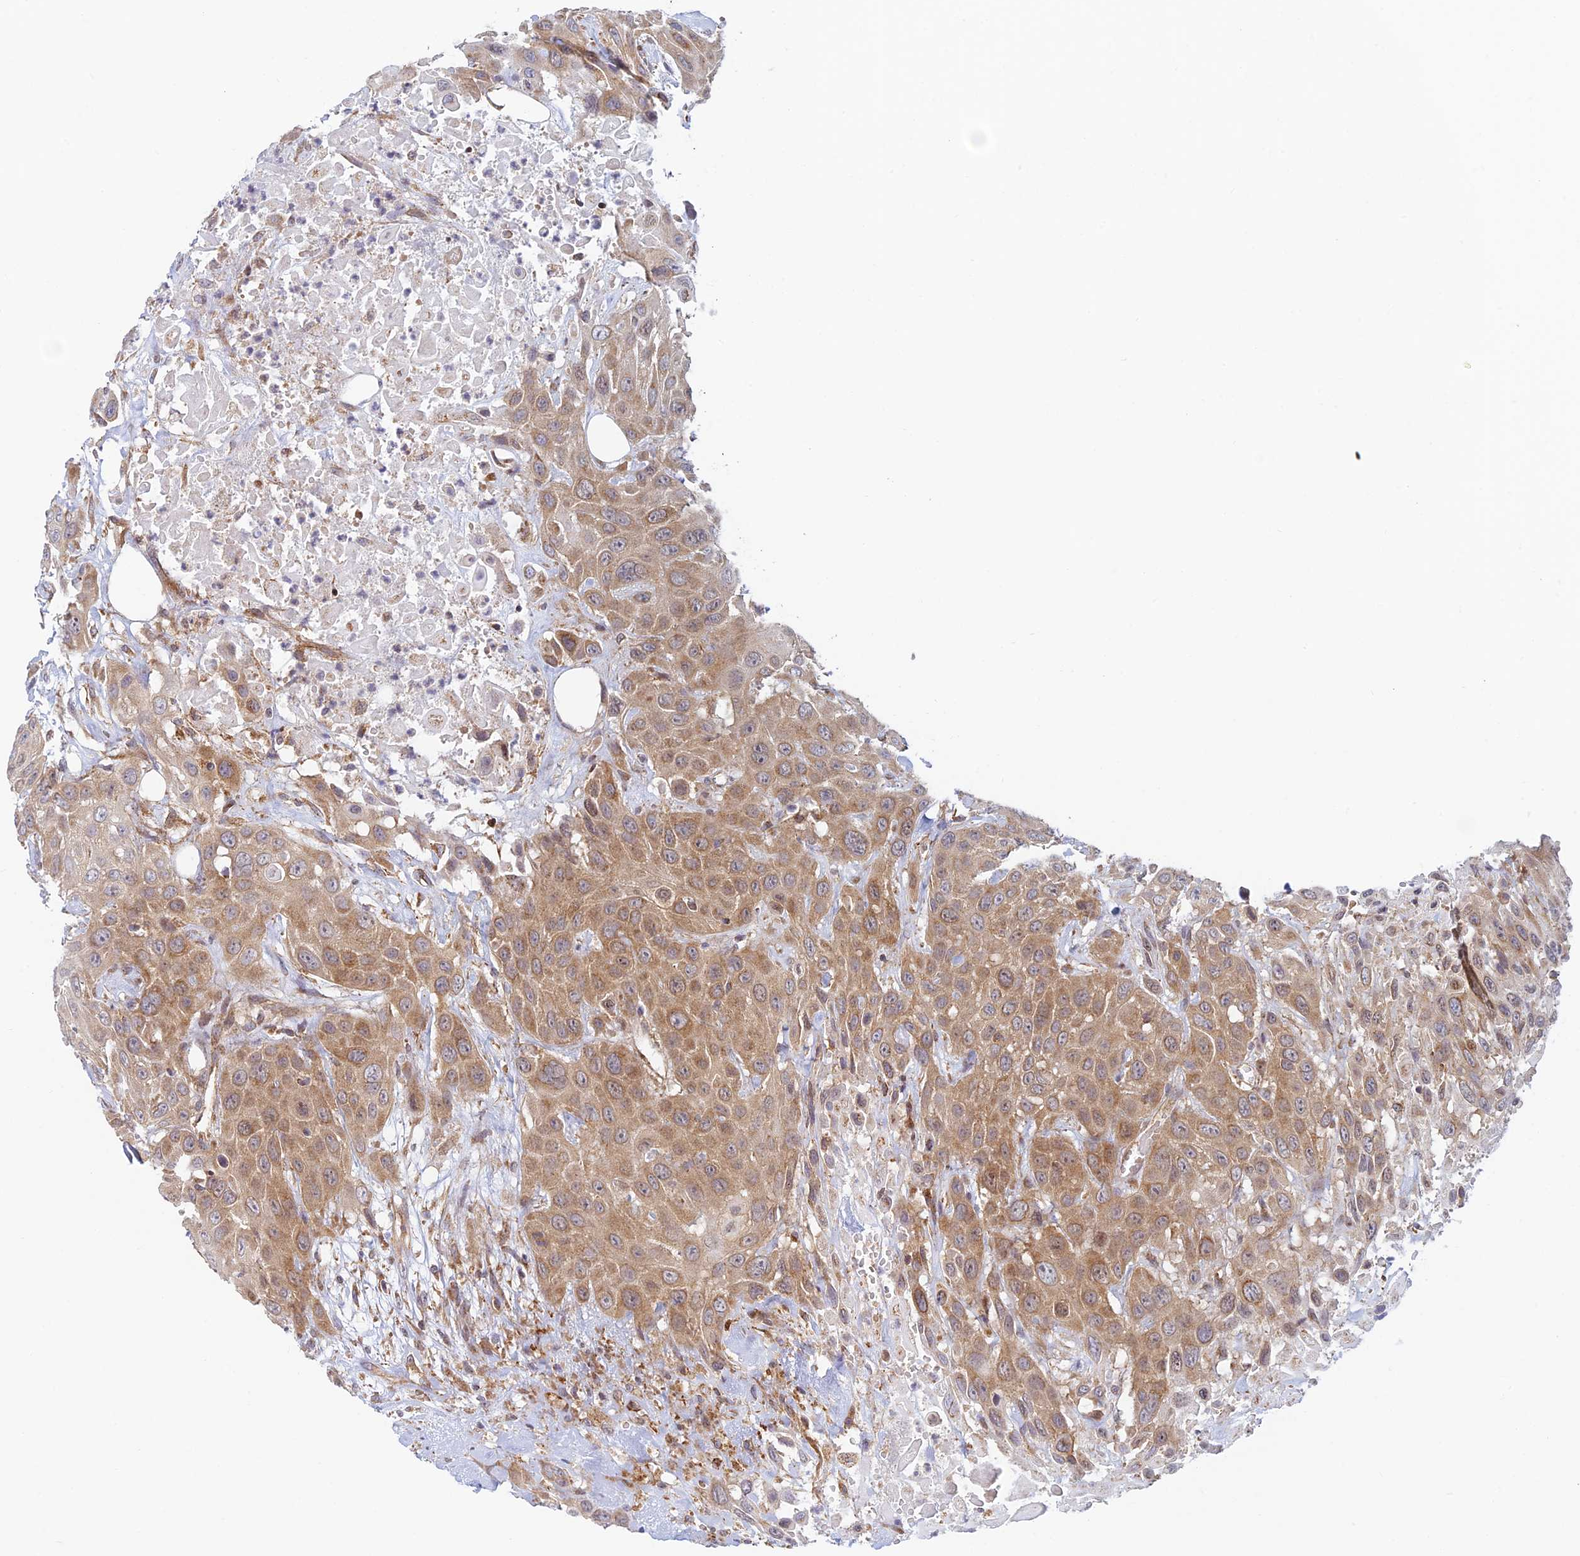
{"staining": {"intensity": "moderate", "quantity": ">75%", "location": "cytoplasmic/membranous"}, "tissue": "head and neck cancer", "cell_type": "Tumor cells", "image_type": "cancer", "snomed": [{"axis": "morphology", "description": "Squamous cell carcinoma, NOS"}, {"axis": "topography", "description": "Head-Neck"}], "caption": "Head and neck cancer (squamous cell carcinoma) stained with immunohistochemistry displays moderate cytoplasmic/membranous staining in approximately >75% of tumor cells. (brown staining indicates protein expression, while blue staining denotes nuclei).", "gene": "HOOK2", "patient": {"sex": "male", "age": 81}}